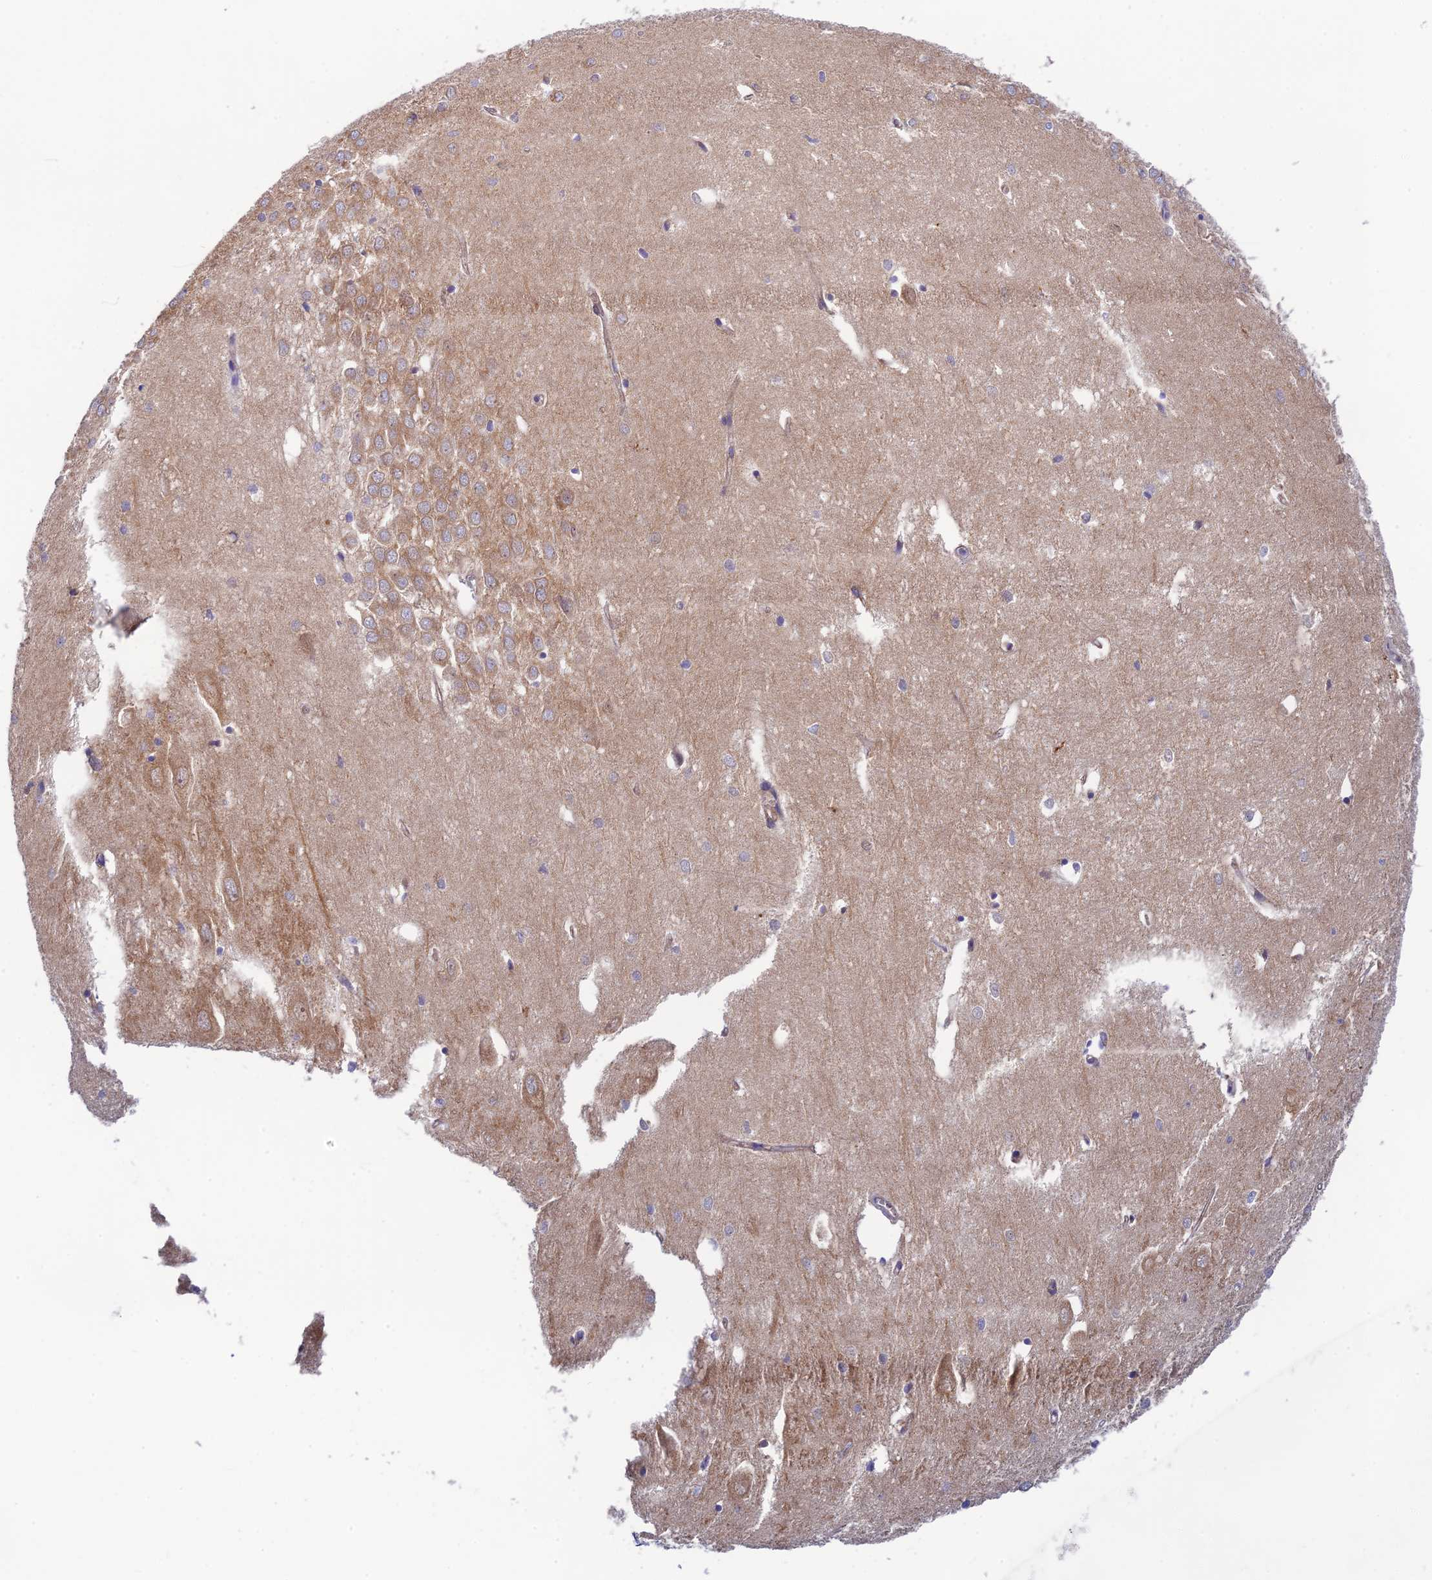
{"staining": {"intensity": "weak", "quantity": "<25%", "location": "cytoplasmic/membranous"}, "tissue": "hippocampus", "cell_type": "Glial cells", "image_type": "normal", "snomed": [{"axis": "morphology", "description": "Normal tissue, NOS"}, {"axis": "topography", "description": "Hippocampus"}], "caption": "An IHC image of unremarkable hippocampus is shown. There is no staining in glial cells of hippocampus.", "gene": "RANBP6", "patient": {"sex": "female", "age": 64}}